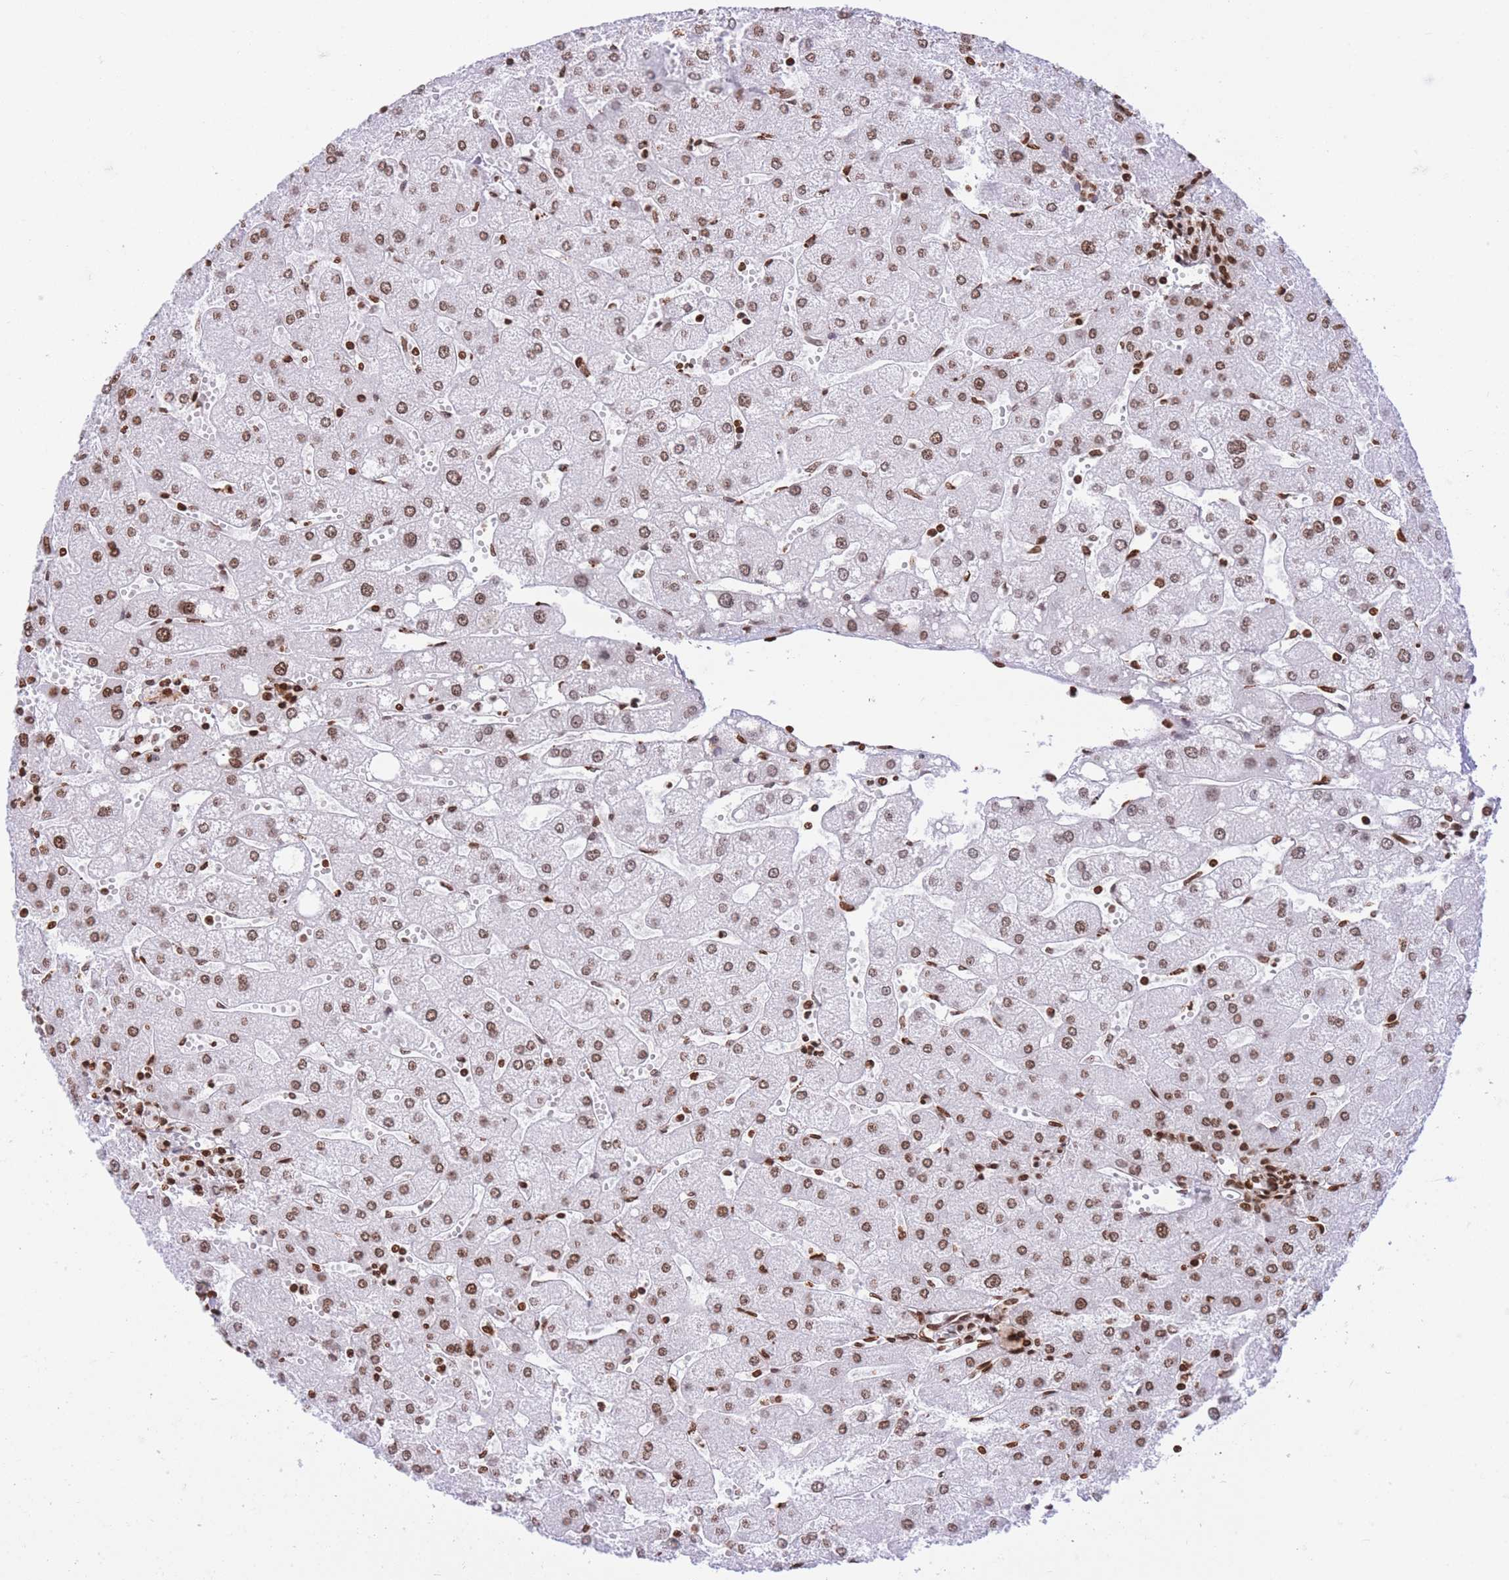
{"staining": {"intensity": "strong", "quantity": ">75%", "location": "nuclear"}, "tissue": "liver", "cell_type": "Cholangiocytes", "image_type": "normal", "snomed": [{"axis": "morphology", "description": "Normal tissue, NOS"}, {"axis": "topography", "description": "Liver"}], "caption": "Immunohistochemistry image of normal liver: human liver stained using IHC exhibits high levels of strong protein expression localized specifically in the nuclear of cholangiocytes, appearing as a nuclear brown color.", "gene": "H2BC10", "patient": {"sex": "male", "age": 67}}